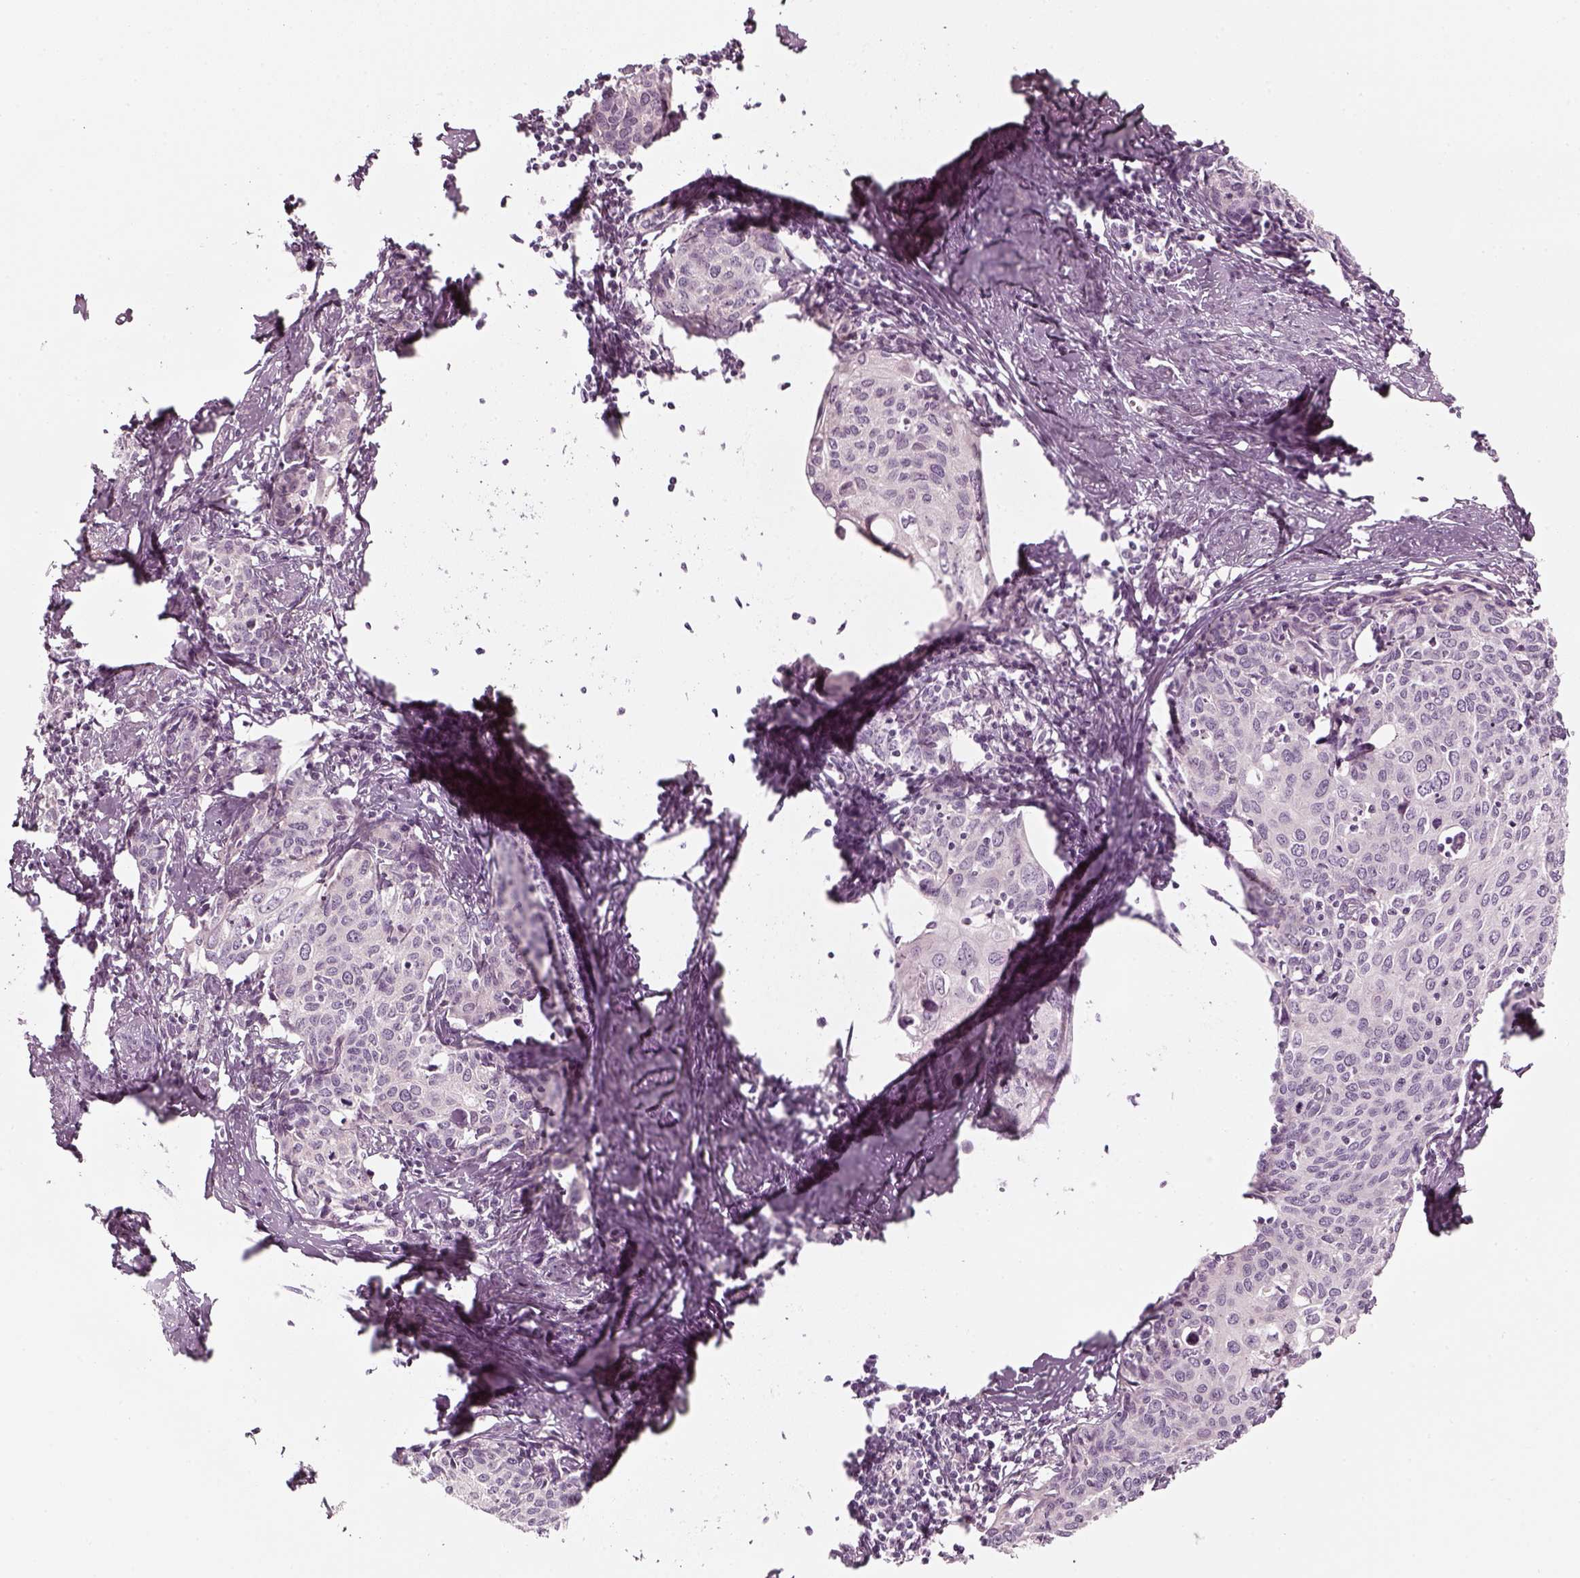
{"staining": {"intensity": "negative", "quantity": "none", "location": "none"}, "tissue": "cervical cancer", "cell_type": "Tumor cells", "image_type": "cancer", "snomed": [{"axis": "morphology", "description": "Squamous cell carcinoma, NOS"}, {"axis": "topography", "description": "Cervix"}], "caption": "Squamous cell carcinoma (cervical) stained for a protein using immunohistochemistry (IHC) exhibits no positivity tumor cells.", "gene": "PNMT", "patient": {"sex": "female", "age": 62}}